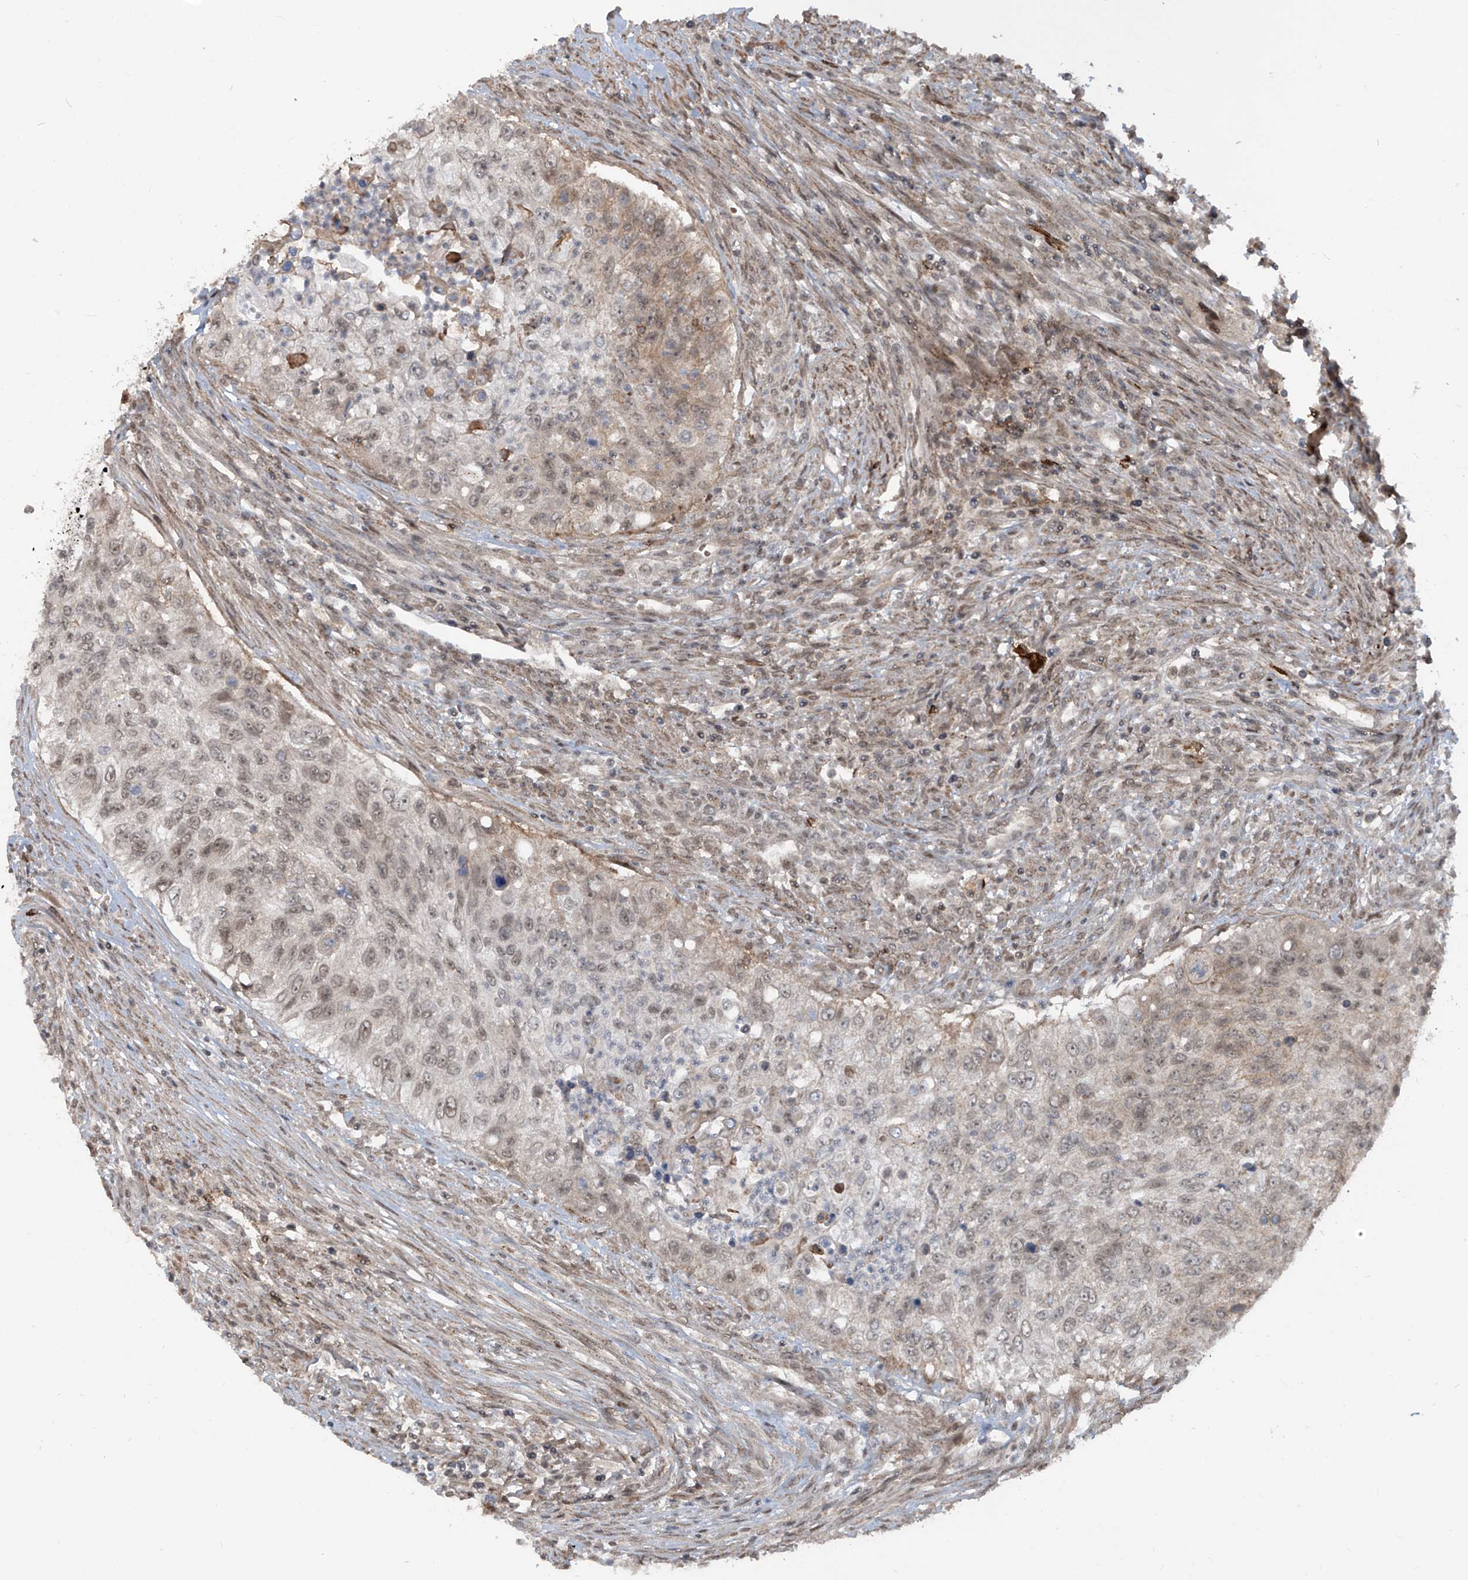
{"staining": {"intensity": "weak", "quantity": ">75%", "location": "nuclear"}, "tissue": "urothelial cancer", "cell_type": "Tumor cells", "image_type": "cancer", "snomed": [{"axis": "morphology", "description": "Urothelial carcinoma, High grade"}, {"axis": "topography", "description": "Urinary bladder"}], "caption": "Urothelial cancer was stained to show a protein in brown. There is low levels of weak nuclear staining in about >75% of tumor cells.", "gene": "LAGE3", "patient": {"sex": "female", "age": 60}}